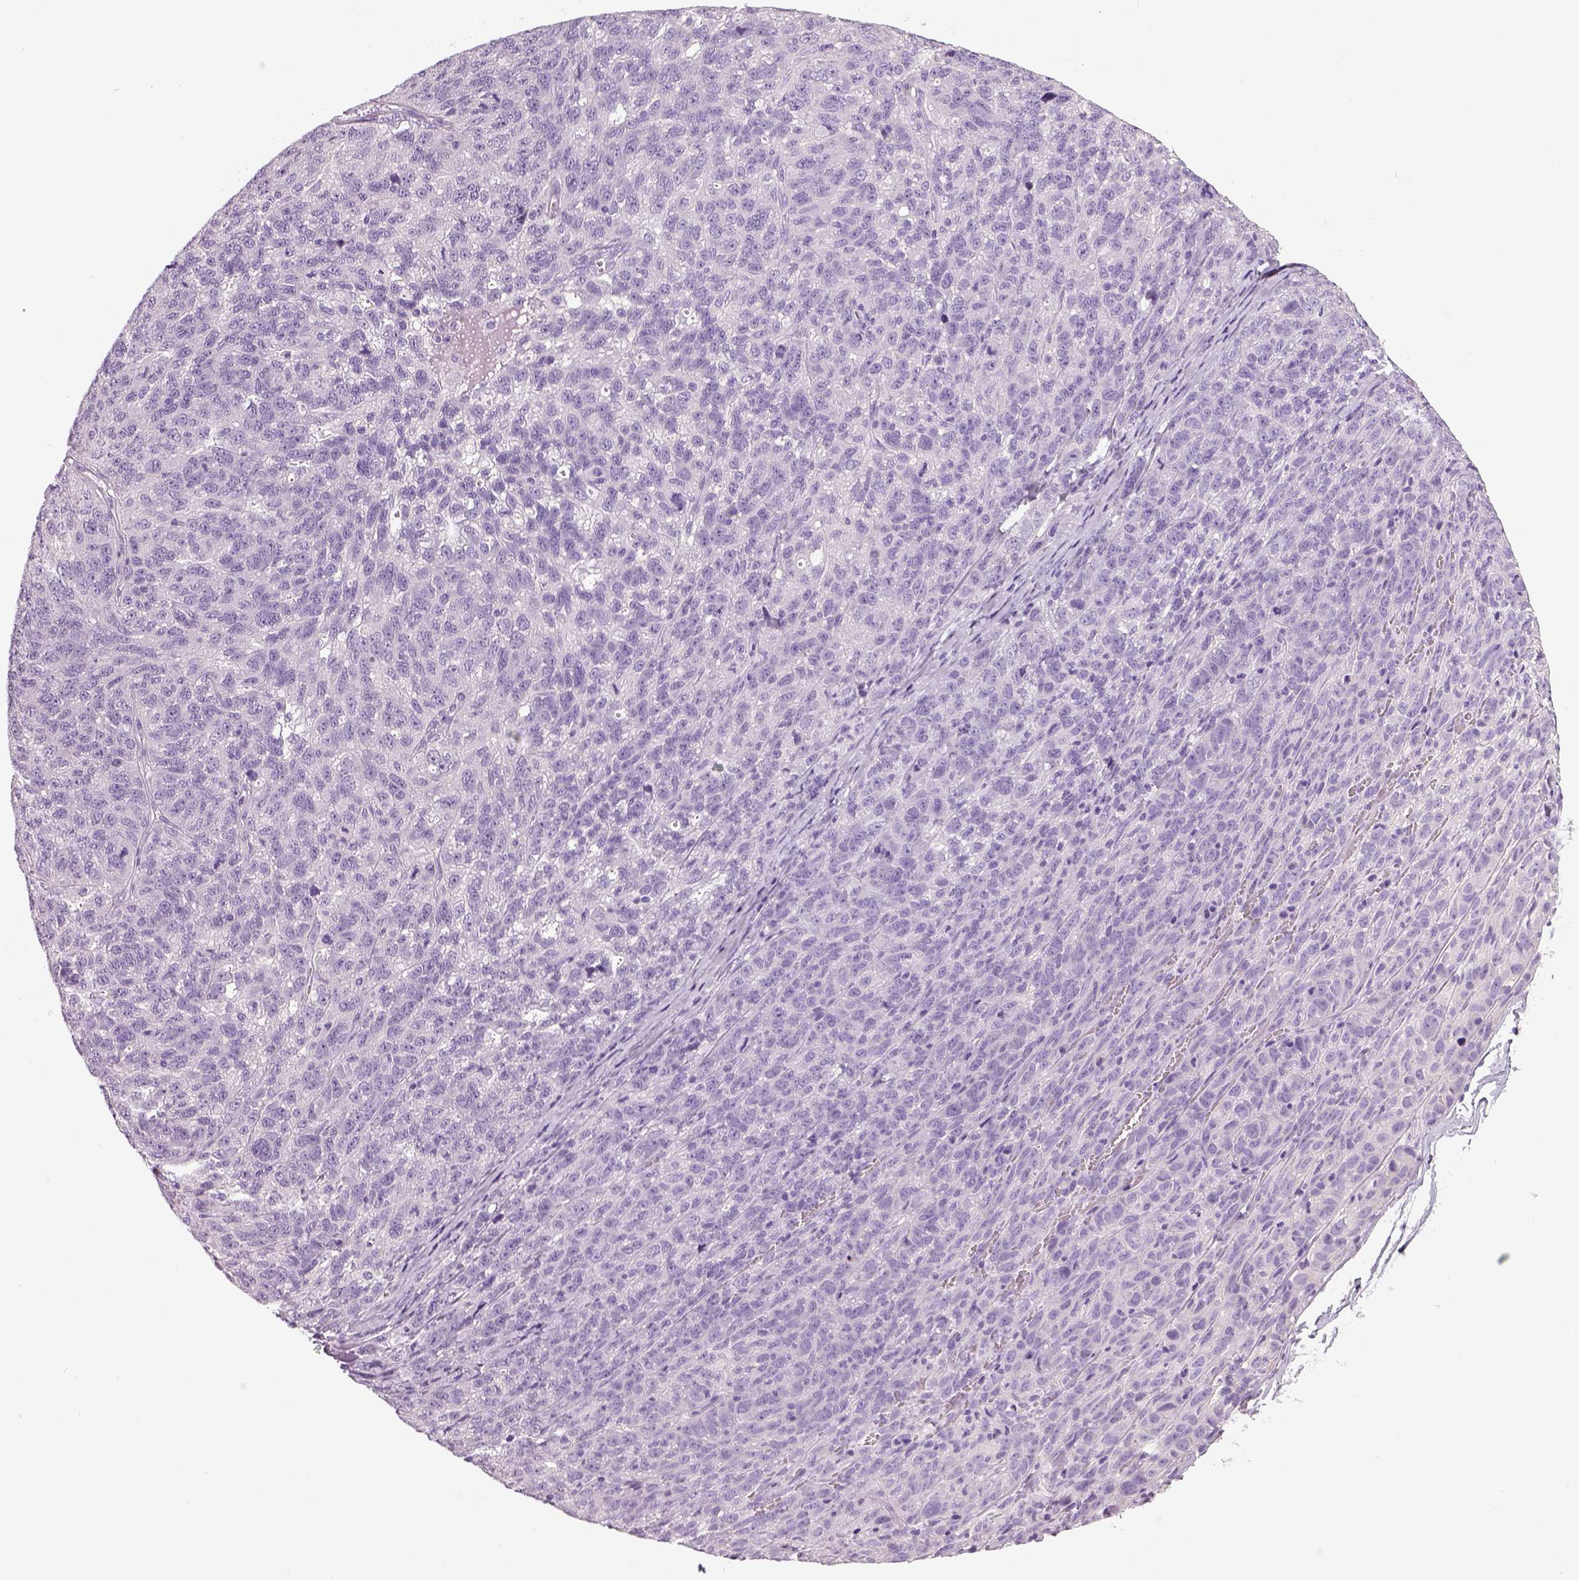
{"staining": {"intensity": "negative", "quantity": "none", "location": "none"}, "tissue": "ovarian cancer", "cell_type": "Tumor cells", "image_type": "cancer", "snomed": [{"axis": "morphology", "description": "Cystadenocarcinoma, serous, NOS"}, {"axis": "topography", "description": "Ovary"}], "caption": "Immunohistochemistry of human ovarian serous cystadenocarcinoma reveals no positivity in tumor cells.", "gene": "NECAB2", "patient": {"sex": "female", "age": 71}}